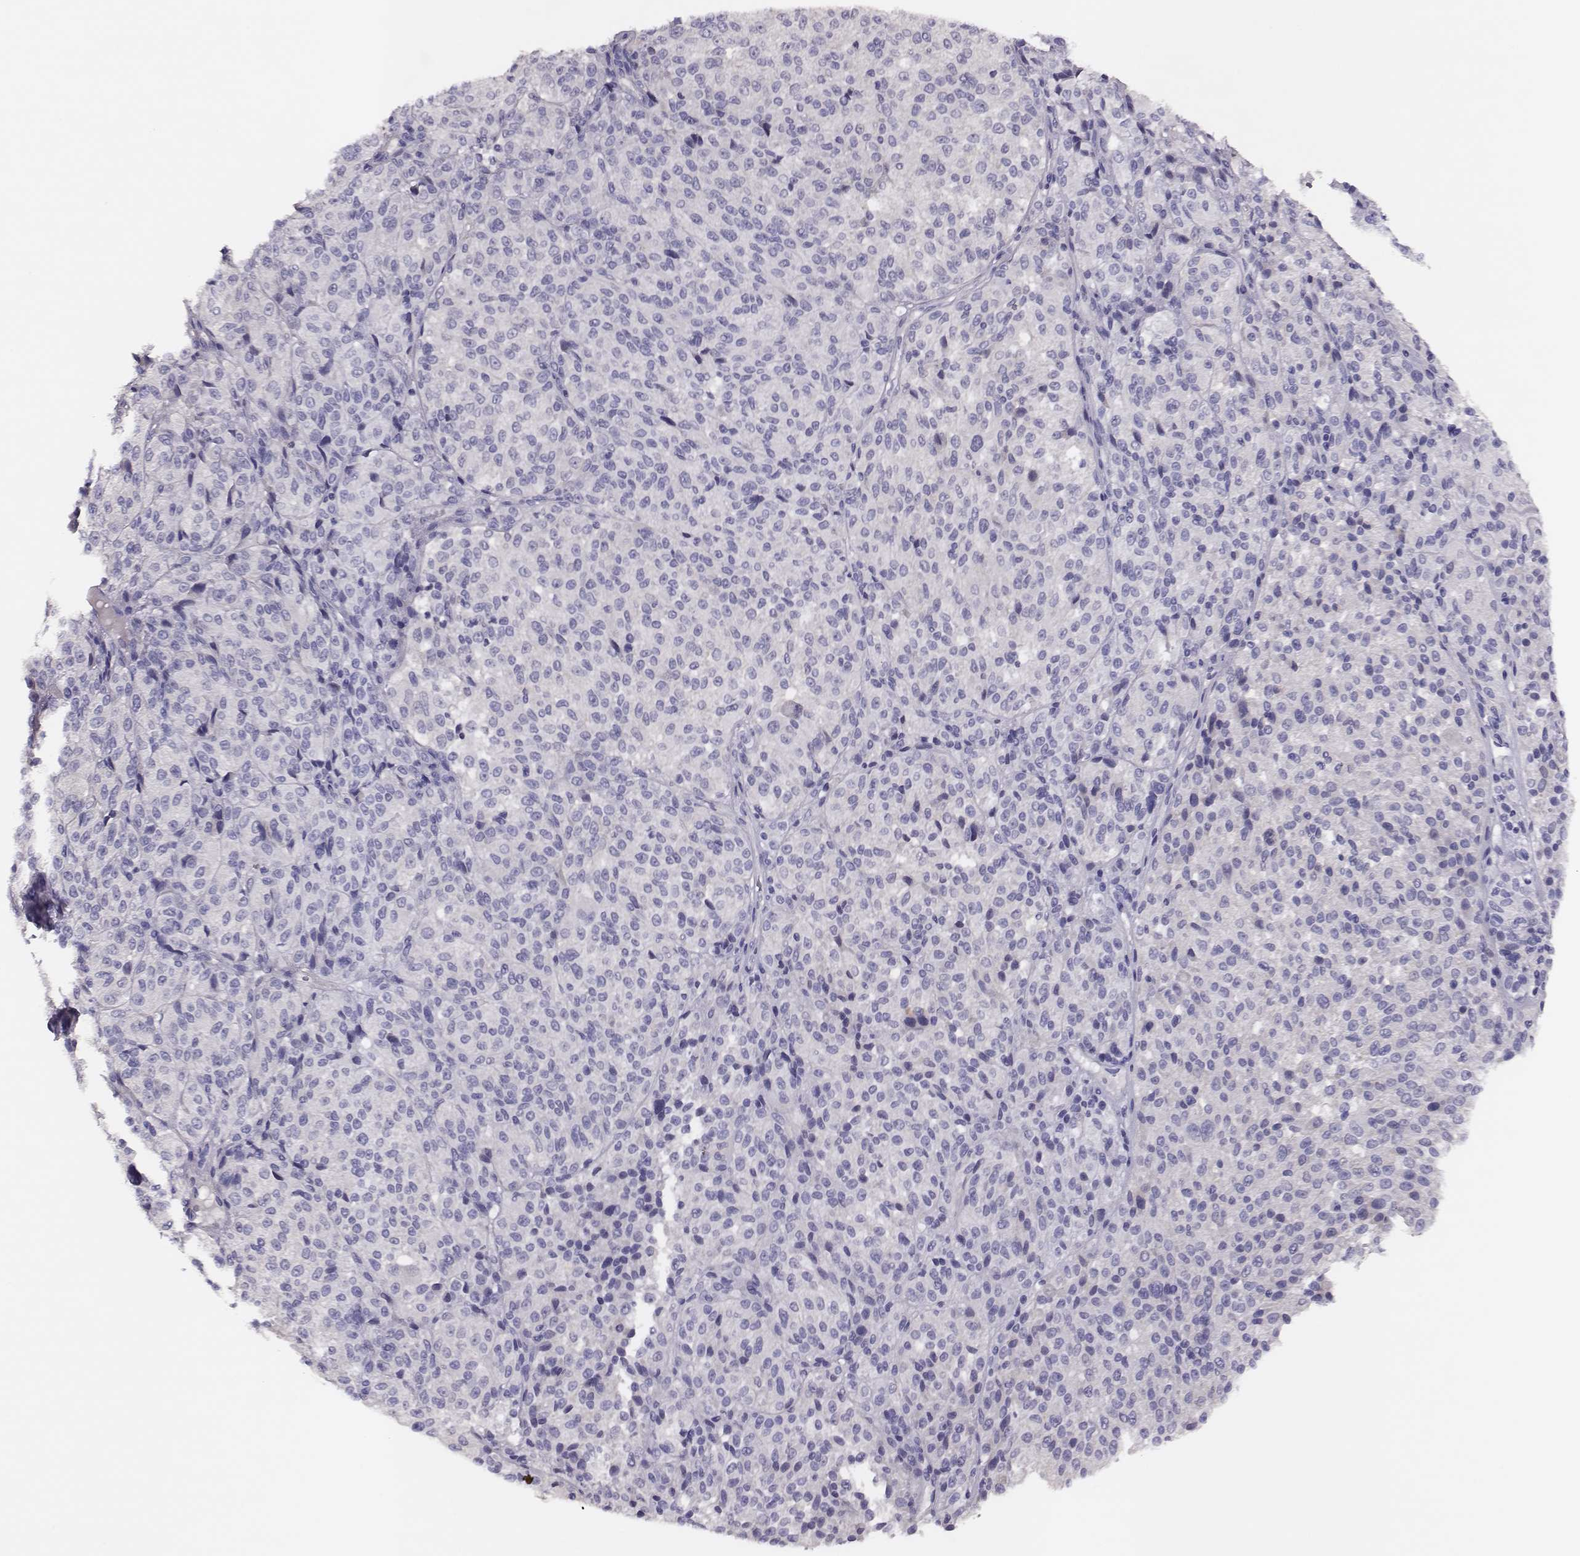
{"staining": {"intensity": "negative", "quantity": "none", "location": "none"}, "tissue": "melanoma", "cell_type": "Tumor cells", "image_type": "cancer", "snomed": [{"axis": "morphology", "description": "Malignant melanoma, Metastatic site"}, {"axis": "topography", "description": "Brain"}], "caption": "A histopathology image of malignant melanoma (metastatic site) stained for a protein shows no brown staining in tumor cells. (IHC, brightfield microscopy, high magnification).", "gene": "P2RY10", "patient": {"sex": "female", "age": 56}}